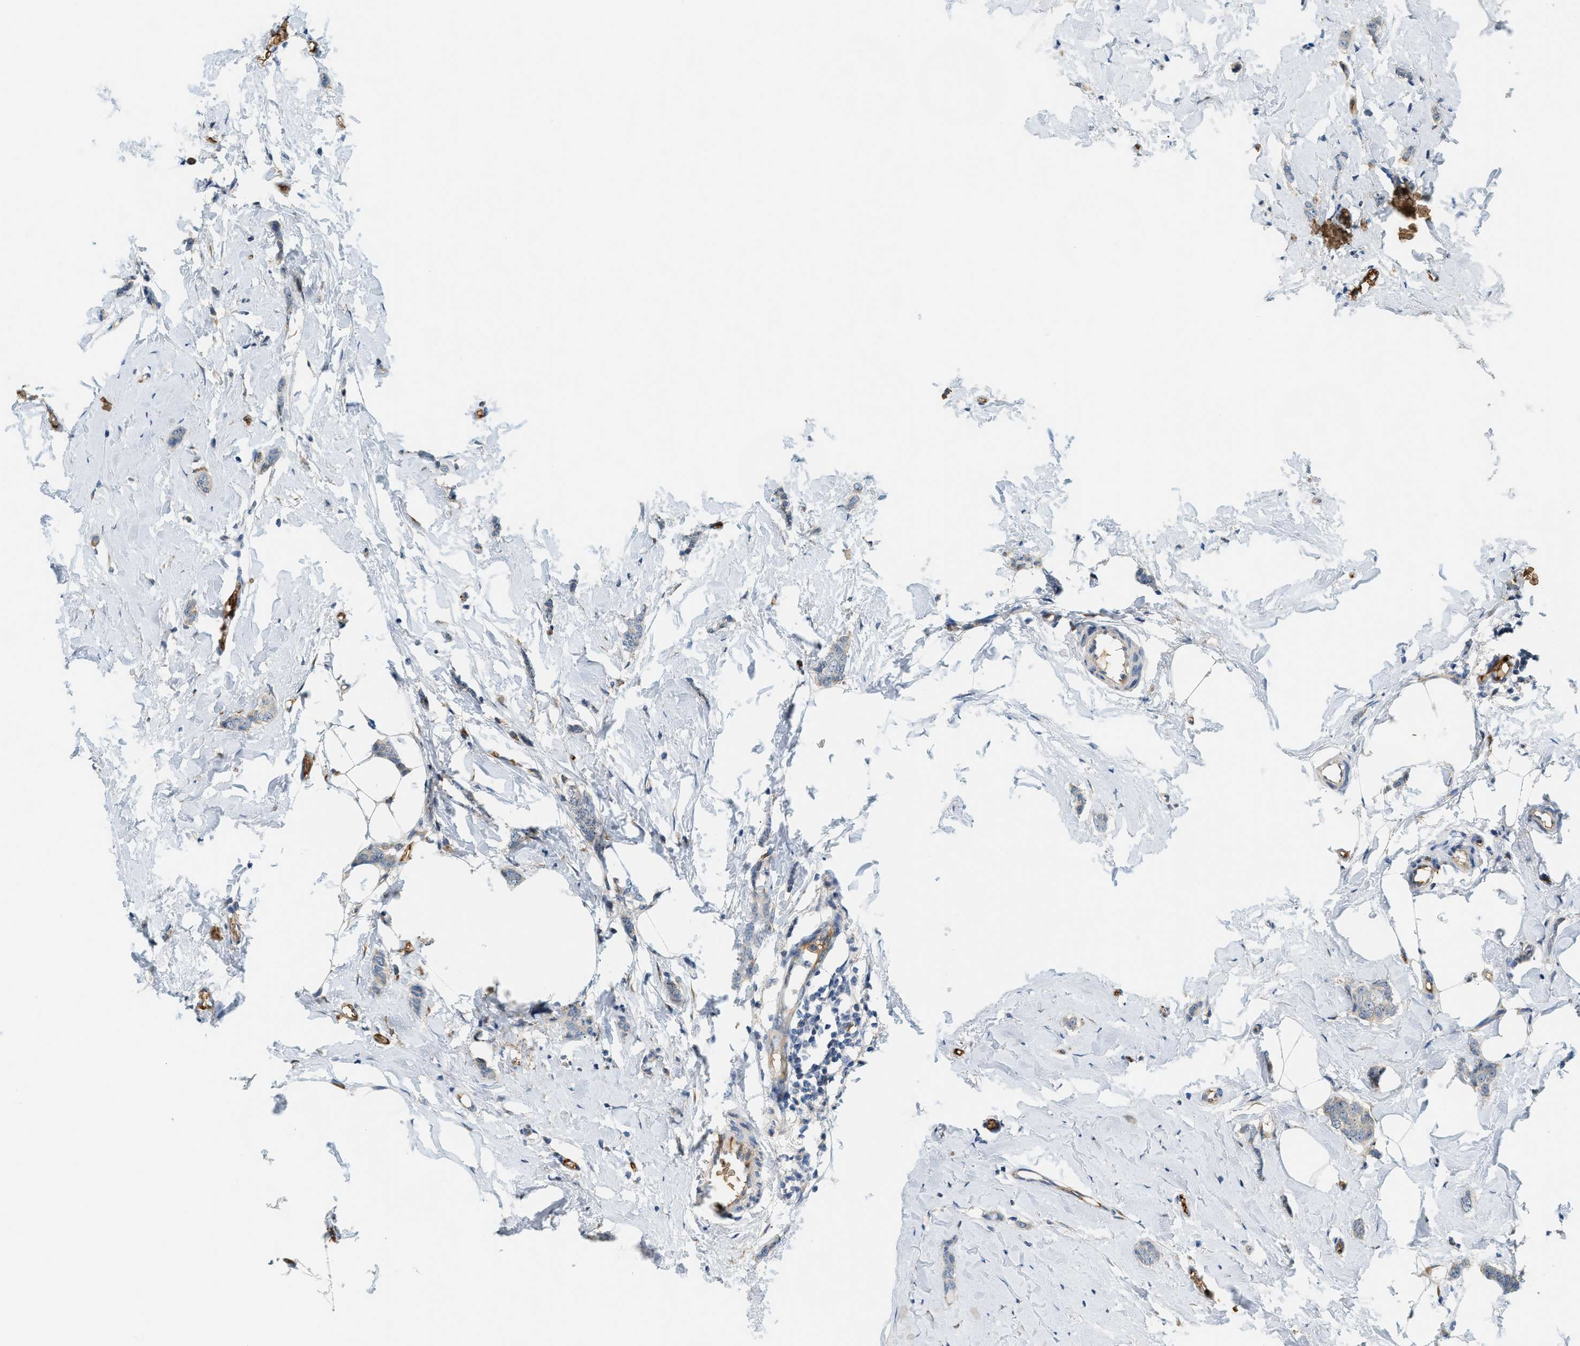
{"staining": {"intensity": "negative", "quantity": "none", "location": "none"}, "tissue": "breast cancer", "cell_type": "Tumor cells", "image_type": "cancer", "snomed": [{"axis": "morphology", "description": "Lobular carcinoma"}, {"axis": "topography", "description": "Skin"}, {"axis": "topography", "description": "Breast"}], "caption": "Tumor cells show no significant positivity in breast cancer (lobular carcinoma).", "gene": "CYTH2", "patient": {"sex": "female", "age": 46}}